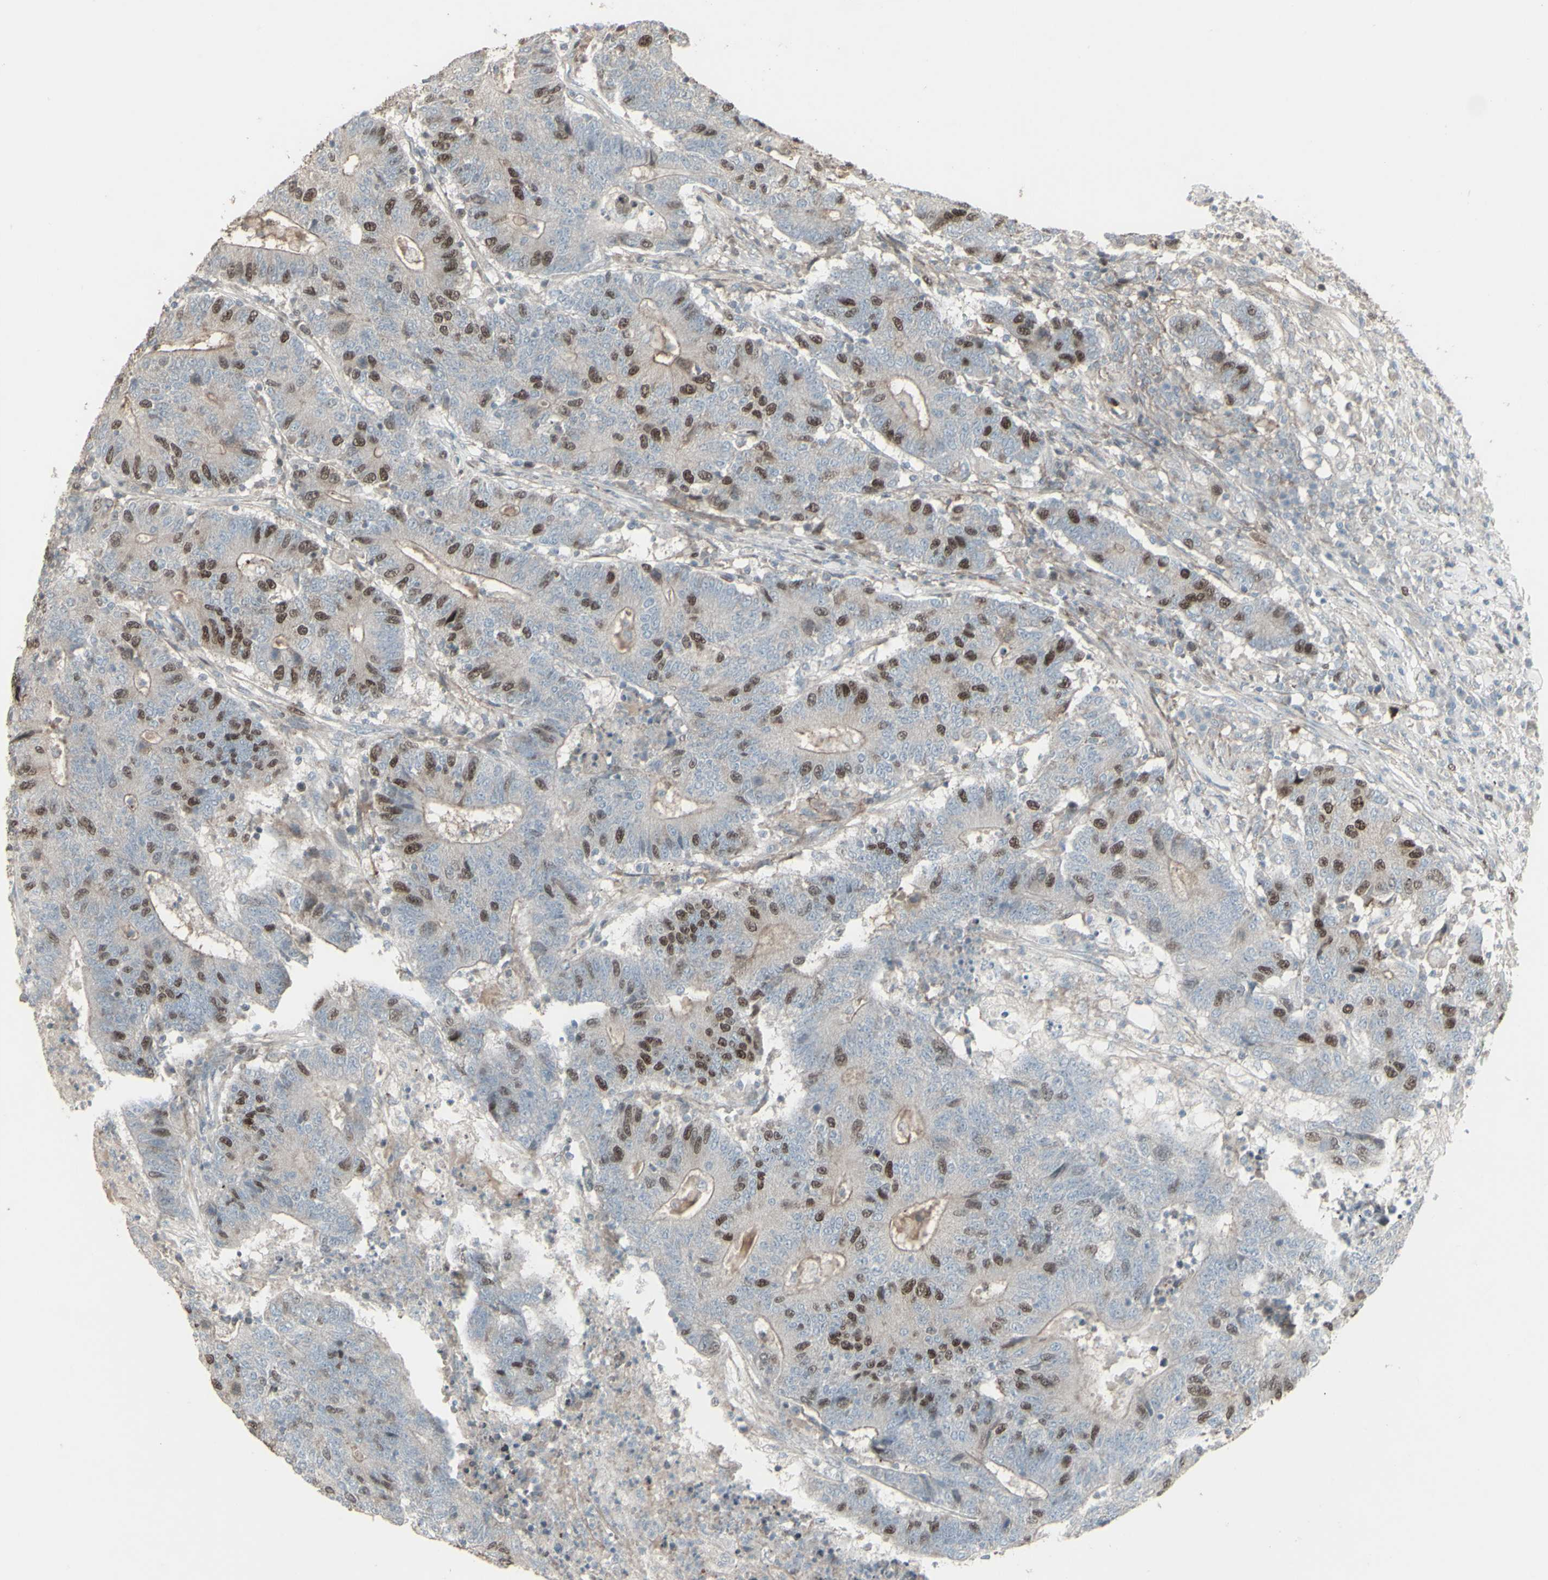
{"staining": {"intensity": "moderate", "quantity": "25%-75%", "location": "nuclear"}, "tissue": "colorectal cancer", "cell_type": "Tumor cells", "image_type": "cancer", "snomed": [{"axis": "morphology", "description": "Normal tissue, NOS"}, {"axis": "morphology", "description": "Adenocarcinoma, NOS"}, {"axis": "topography", "description": "Colon"}], "caption": "DAB (3,3'-diaminobenzidine) immunohistochemical staining of colorectal cancer displays moderate nuclear protein positivity in approximately 25%-75% of tumor cells.", "gene": "GMNN", "patient": {"sex": "female", "age": 75}}